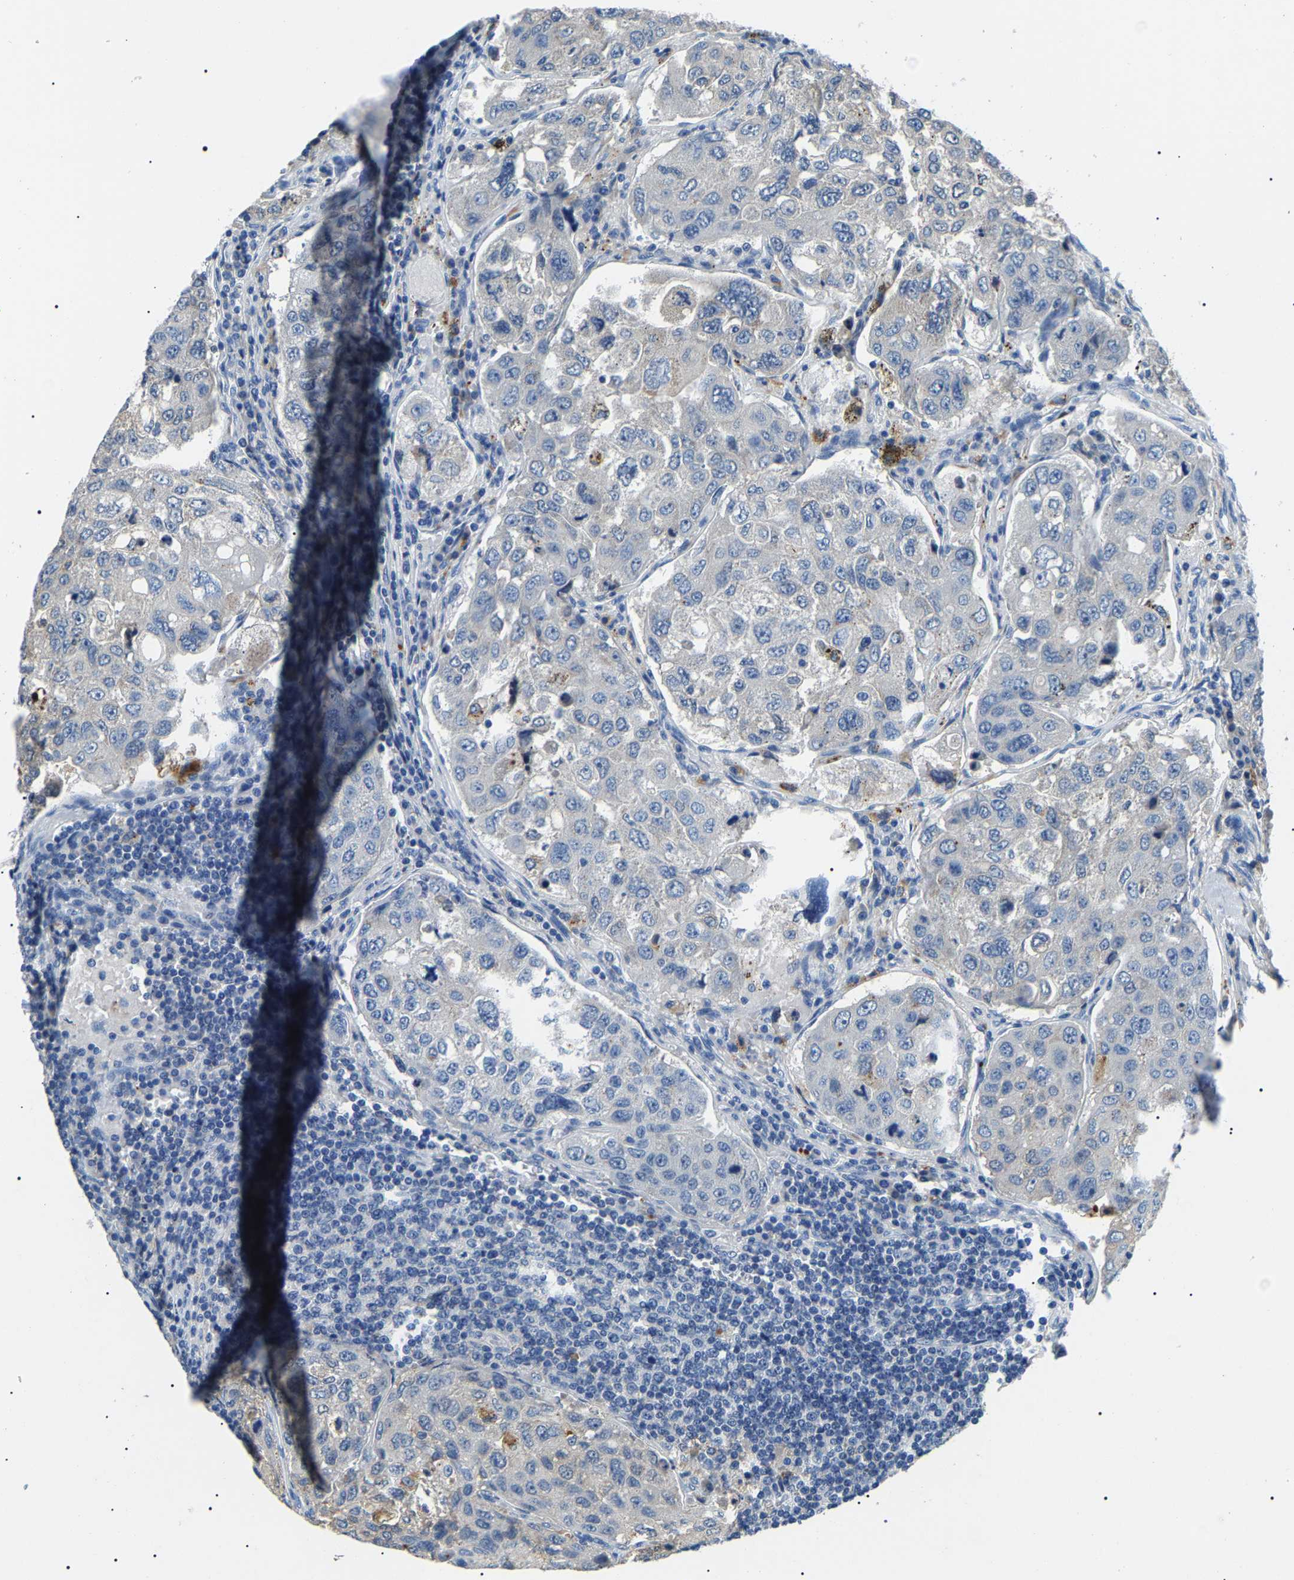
{"staining": {"intensity": "negative", "quantity": "none", "location": "none"}, "tissue": "urothelial cancer", "cell_type": "Tumor cells", "image_type": "cancer", "snomed": [{"axis": "morphology", "description": "Urothelial carcinoma, High grade"}, {"axis": "topography", "description": "Lymph node"}, {"axis": "topography", "description": "Urinary bladder"}], "caption": "High magnification brightfield microscopy of urothelial cancer stained with DAB (3,3'-diaminobenzidine) (brown) and counterstained with hematoxylin (blue): tumor cells show no significant staining. (Immunohistochemistry, brightfield microscopy, high magnification).", "gene": "KLK15", "patient": {"sex": "male", "age": 51}}